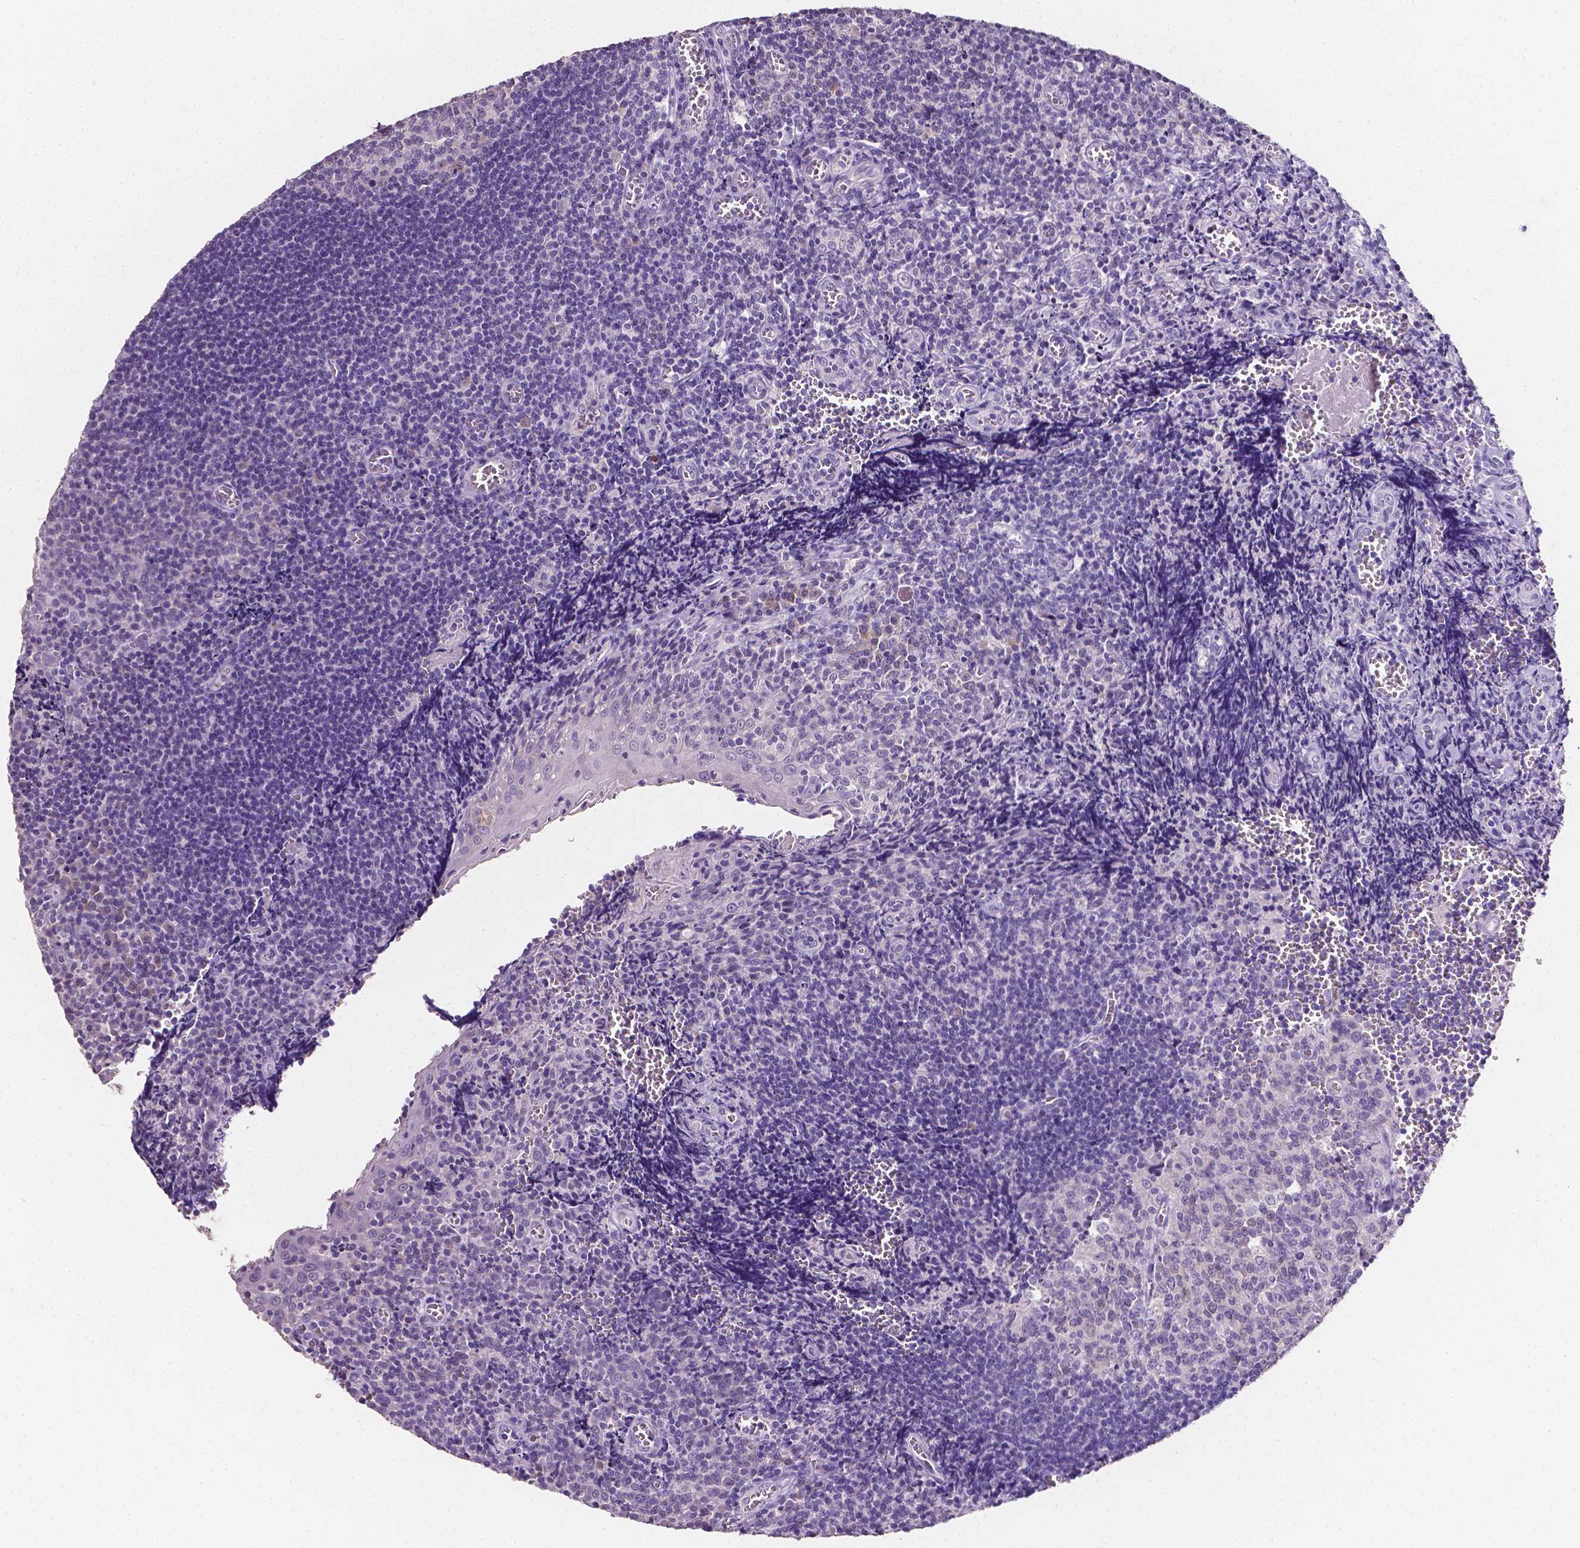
{"staining": {"intensity": "negative", "quantity": "none", "location": "none"}, "tissue": "tonsil", "cell_type": "Germinal center cells", "image_type": "normal", "snomed": [{"axis": "morphology", "description": "Normal tissue, NOS"}, {"axis": "morphology", "description": "Inflammation, NOS"}, {"axis": "topography", "description": "Tonsil"}], "caption": "The immunohistochemistry (IHC) photomicrograph has no significant expression in germinal center cells of tonsil. (DAB immunohistochemistry (IHC) with hematoxylin counter stain).", "gene": "PSAT1", "patient": {"sex": "female", "age": 31}}